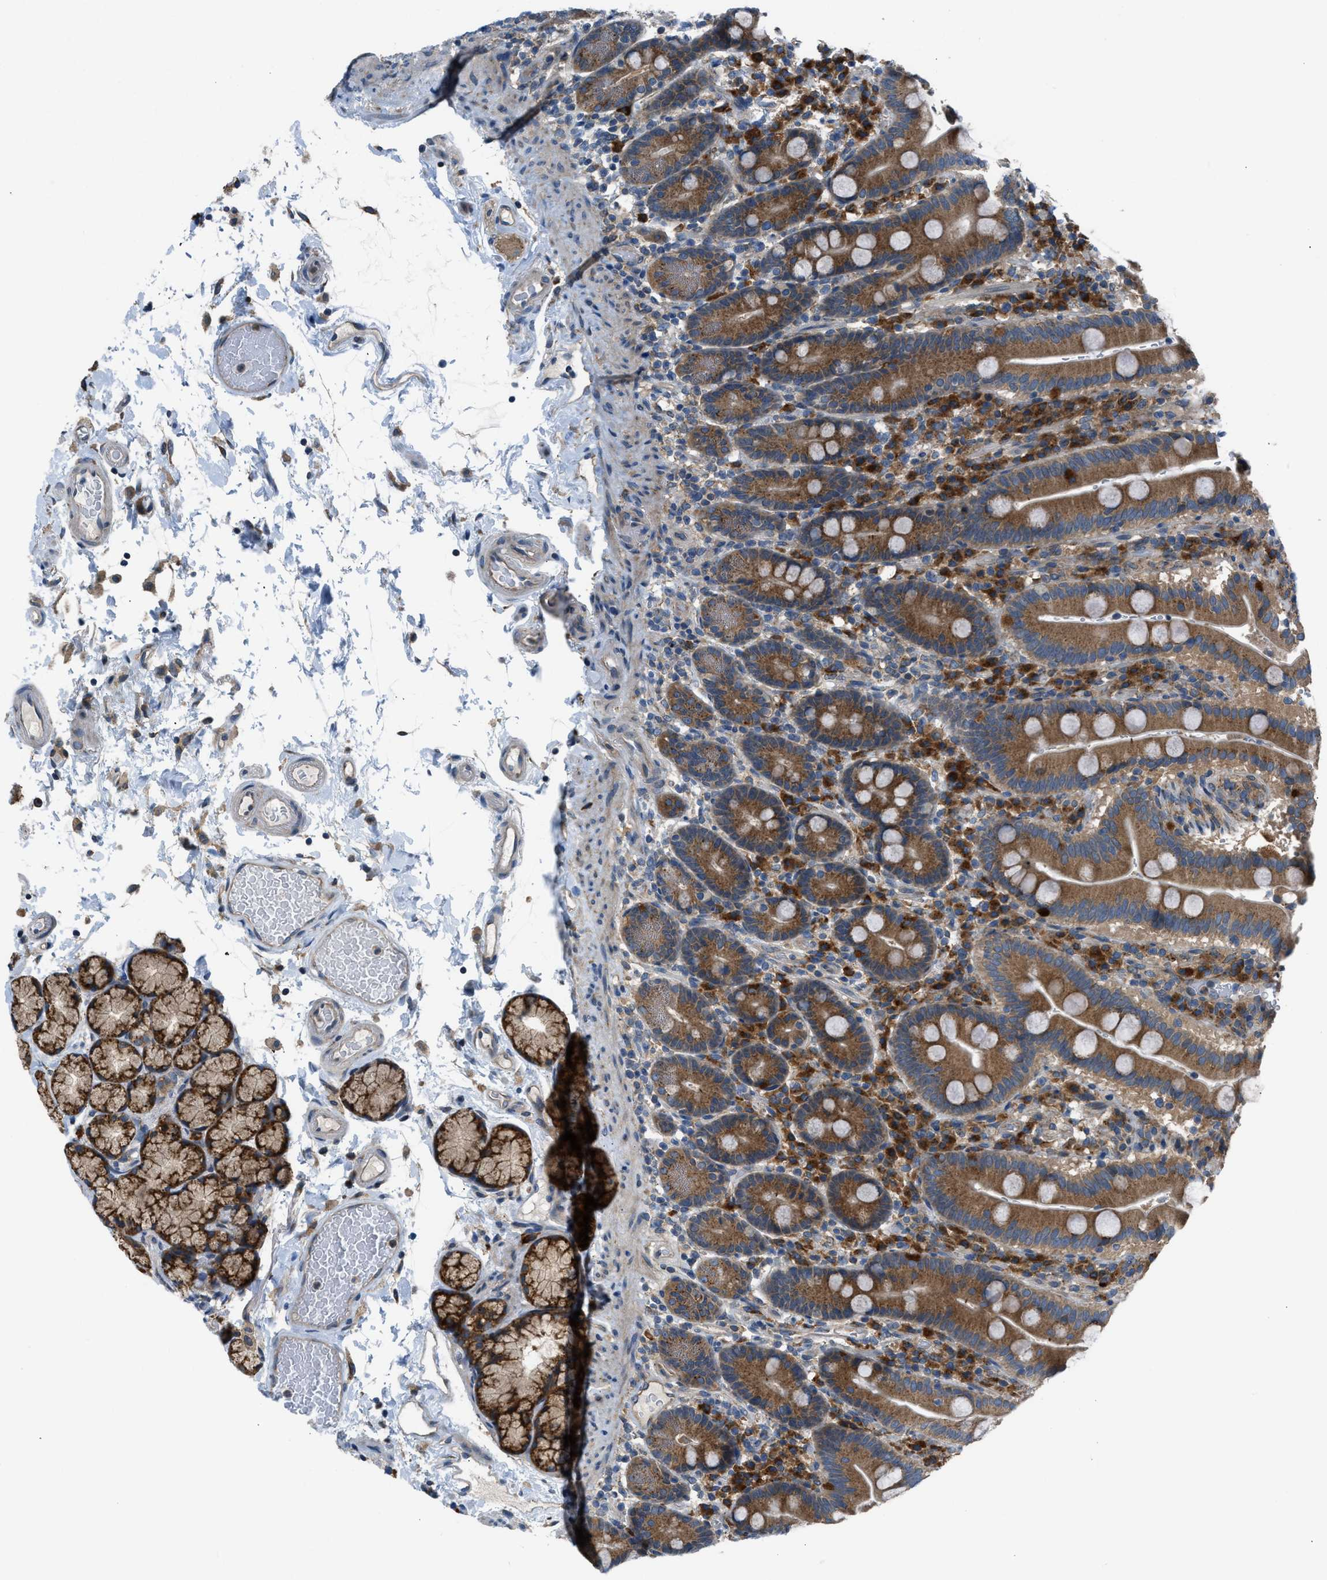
{"staining": {"intensity": "strong", "quantity": ">75%", "location": "cytoplasmic/membranous"}, "tissue": "duodenum", "cell_type": "Glandular cells", "image_type": "normal", "snomed": [{"axis": "morphology", "description": "Normal tissue, NOS"}, {"axis": "topography", "description": "Small intestine, NOS"}], "caption": "An immunohistochemistry photomicrograph of benign tissue is shown. Protein staining in brown highlights strong cytoplasmic/membranous positivity in duodenum within glandular cells.", "gene": "EDARADD", "patient": {"sex": "female", "age": 71}}